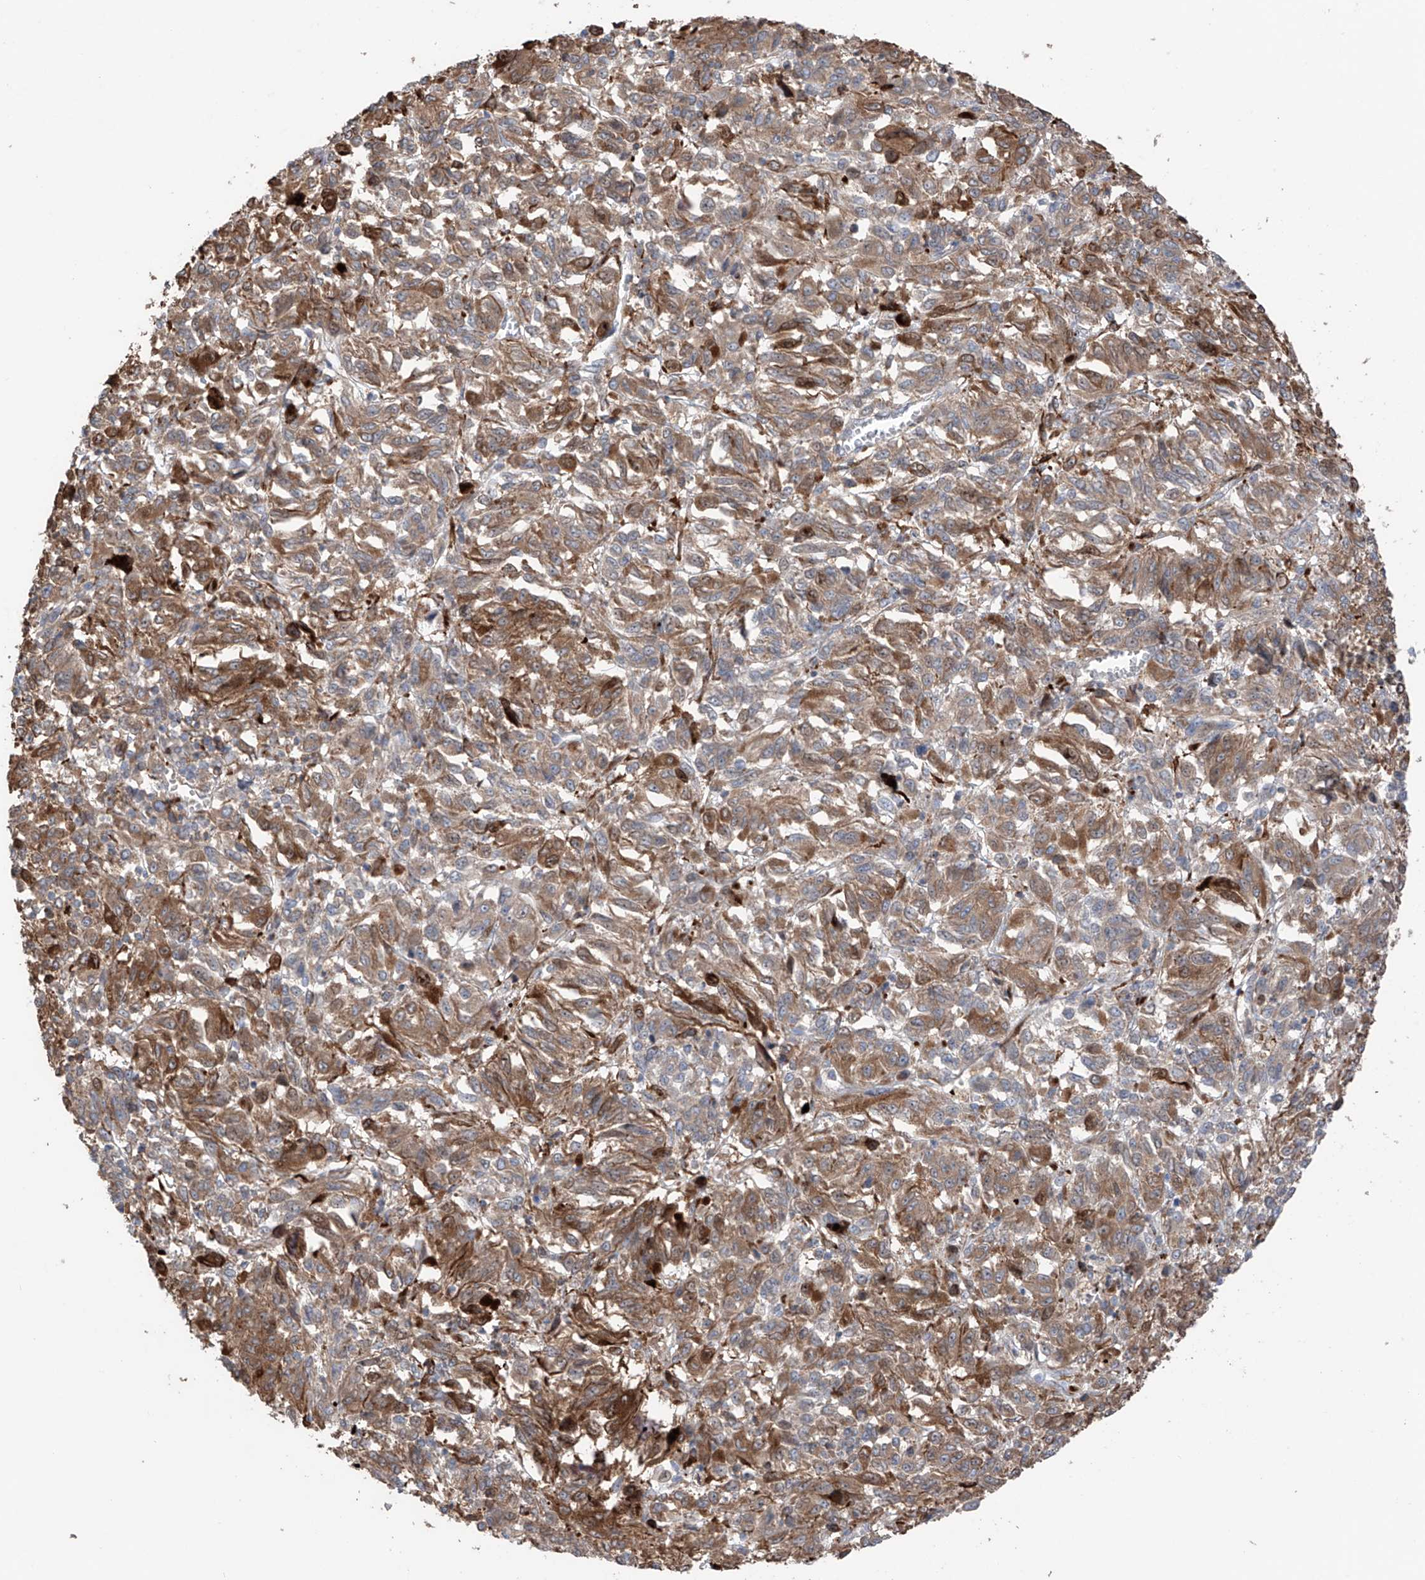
{"staining": {"intensity": "moderate", "quantity": ">75%", "location": "cytoplasmic/membranous"}, "tissue": "melanoma", "cell_type": "Tumor cells", "image_type": "cancer", "snomed": [{"axis": "morphology", "description": "Malignant melanoma, Metastatic site"}, {"axis": "topography", "description": "Lung"}], "caption": "This is a histology image of immunohistochemistry staining of malignant melanoma (metastatic site), which shows moderate positivity in the cytoplasmic/membranous of tumor cells.", "gene": "SAMD3", "patient": {"sex": "male", "age": 64}}